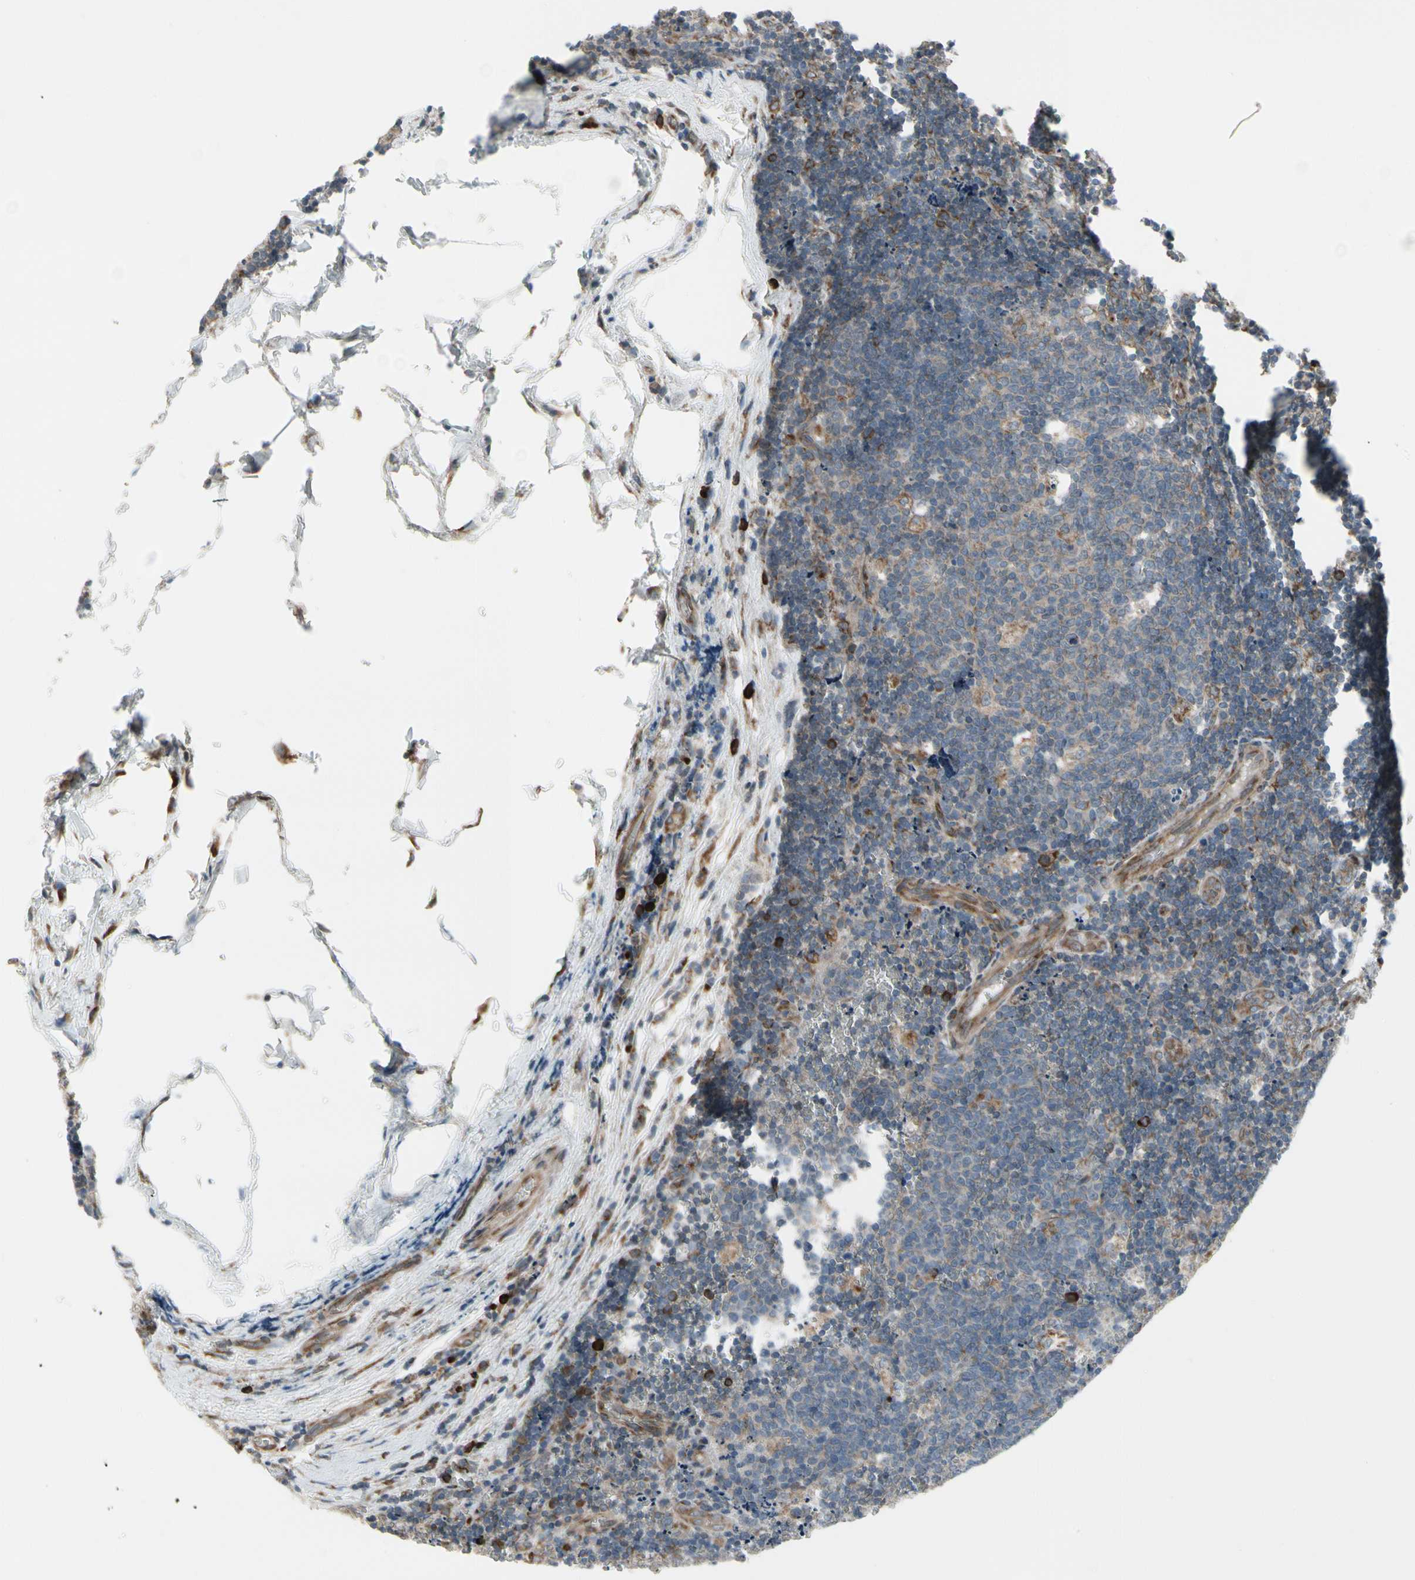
{"staining": {"intensity": "moderate", "quantity": "<25%", "location": "cytoplasmic/membranous"}, "tissue": "lymph node", "cell_type": "Germinal center cells", "image_type": "normal", "snomed": [{"axis": "morphology", "description": "Normal tissue, NOS"}, {"axis": "topography", "description": "Lymph node"}, {"axis": "topography", "description": "Salivary gland"}], "caption": "Immunohistochemical staining of unremarkable human lymph node shows moderate cytoplasmic/membranous protein expression in approximately <25% of germinal center cells.", "gene": "FNDC3A", "patient": {"sex": "male", "age": 8}}